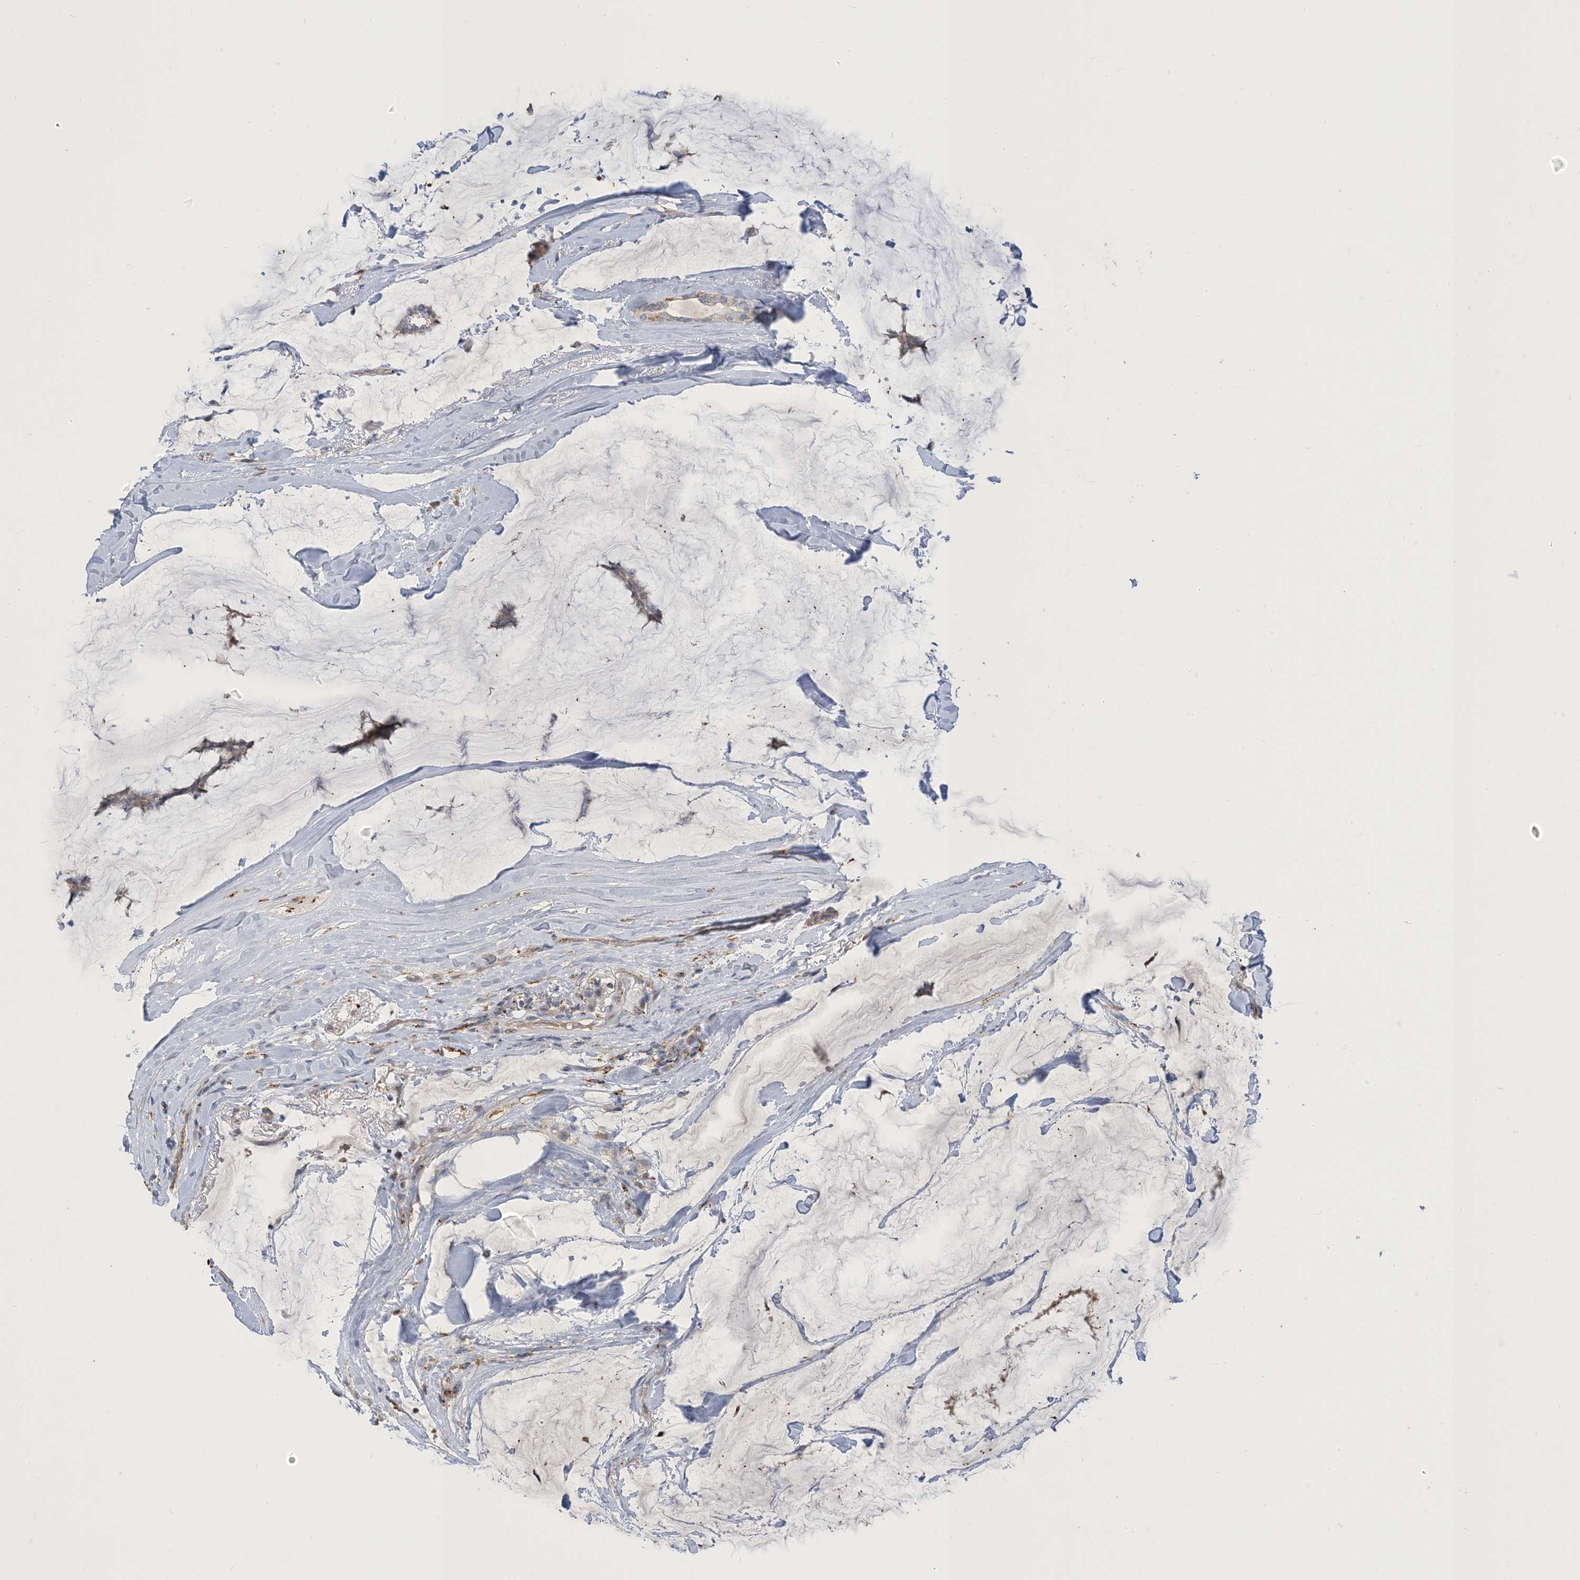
{"staining": {"intensity": "weak", "quantity": "<25%", "location": "cytoplasmic/membranous"}, "tissue": "breast cancer", "cell_type": "Tumor cells", "image_type": "cancer", "snomed": [{"axis": "morphology", "description": "Duct carcinoma"}, {"axis": "topography", "description": "Breast"}], "caption": "Protein analysis of intraductal carcinoma (breast) displays no significant expression in tumor cells.", "gene": "PEAR1", "patient": {"sex": "female", "age": 93}}